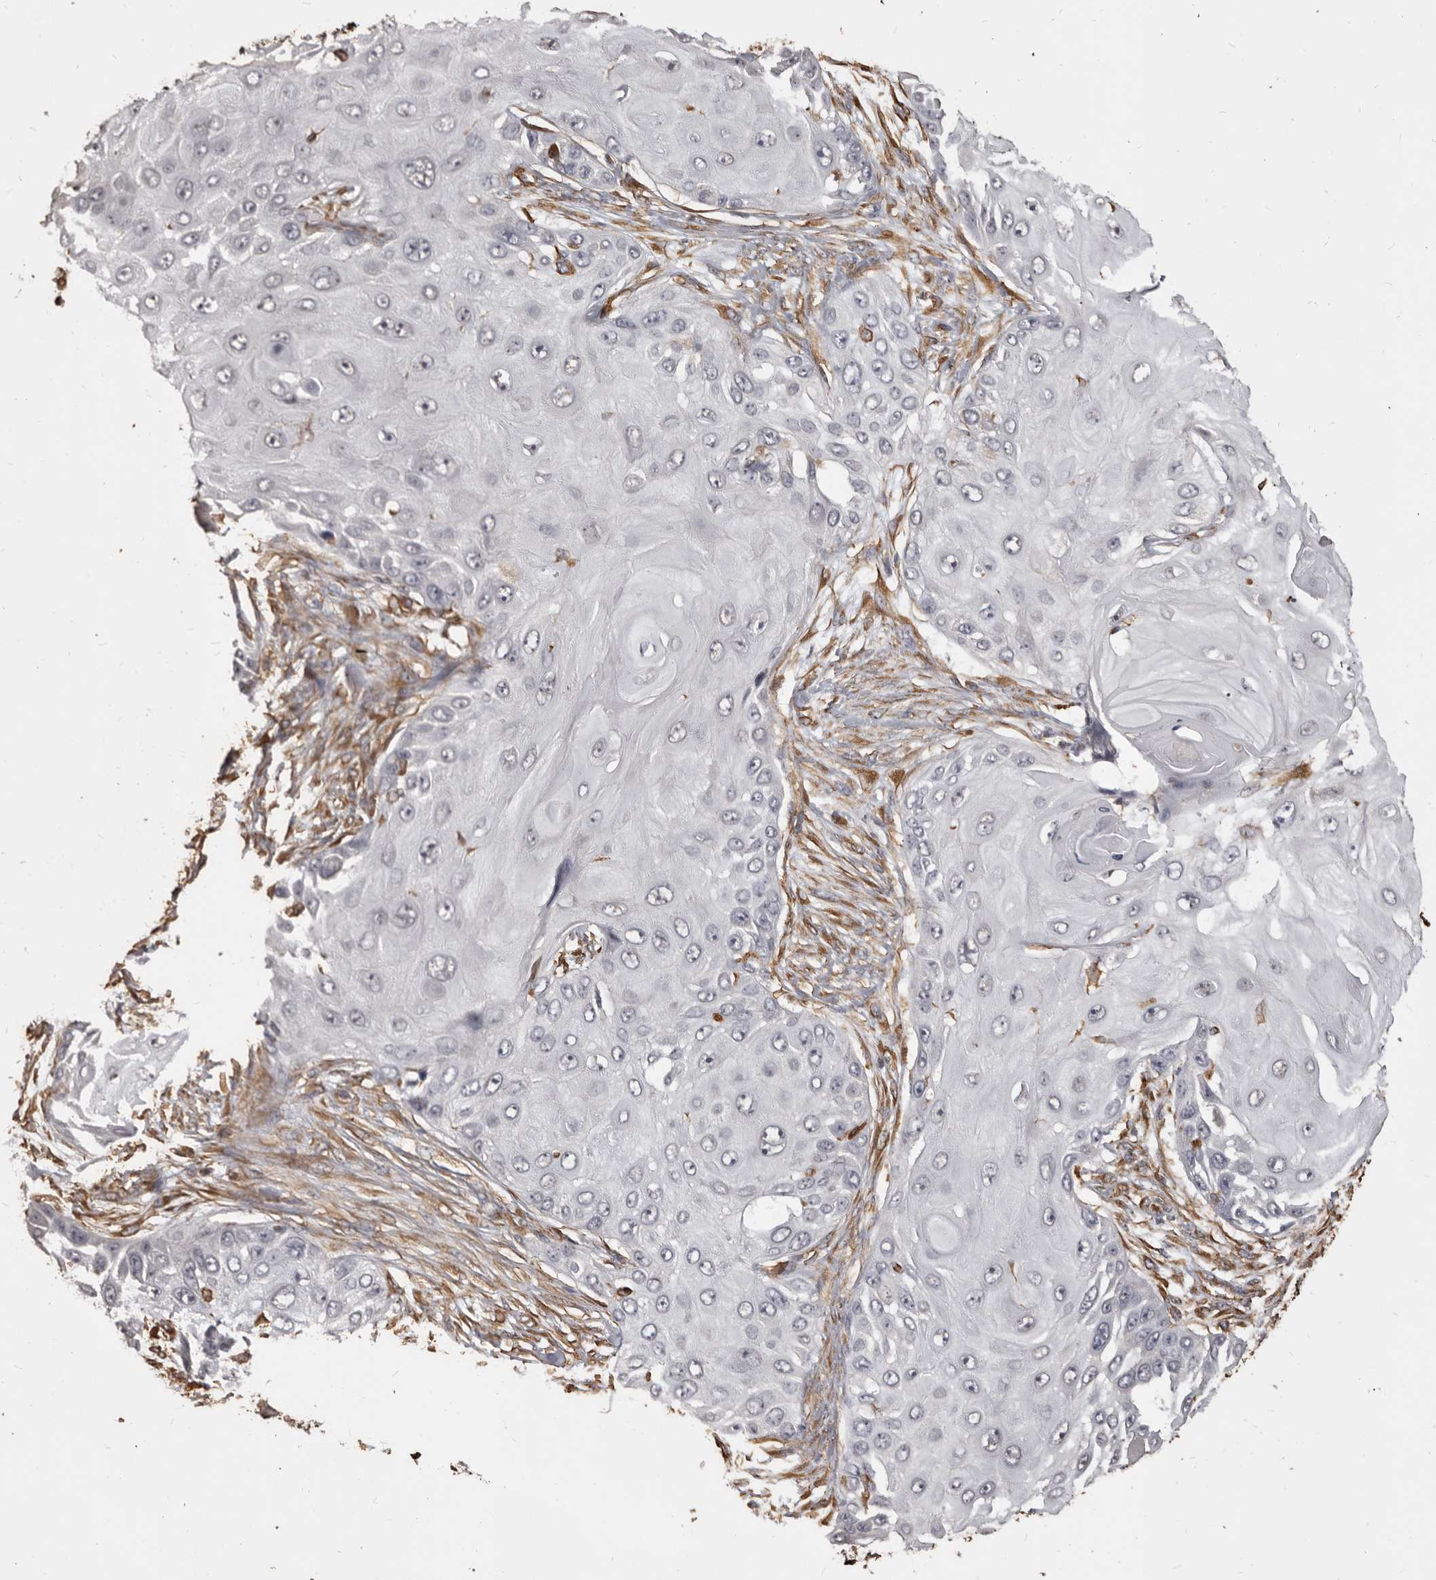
{"staining": {"intensity": "negative", "quantity": "none", "location": "none"}, "tissue": "skin cancer", "cell_type": "Tumor cells", "image_type": "cancer", "snomed": [{"axis": "morphology", "description": "Squamous cell carcinoma, NOS"}, {"axis": "topography", "description": "Skin"}], "caption": "IHC image of neoplastic tissue: human skin cancer stained with DAB (3,3'-diaminobenzidine) reveals no significant protein expression in tumor cells.", "gene": "MTURN", "patient": {"sex": "female", "age": 44}}